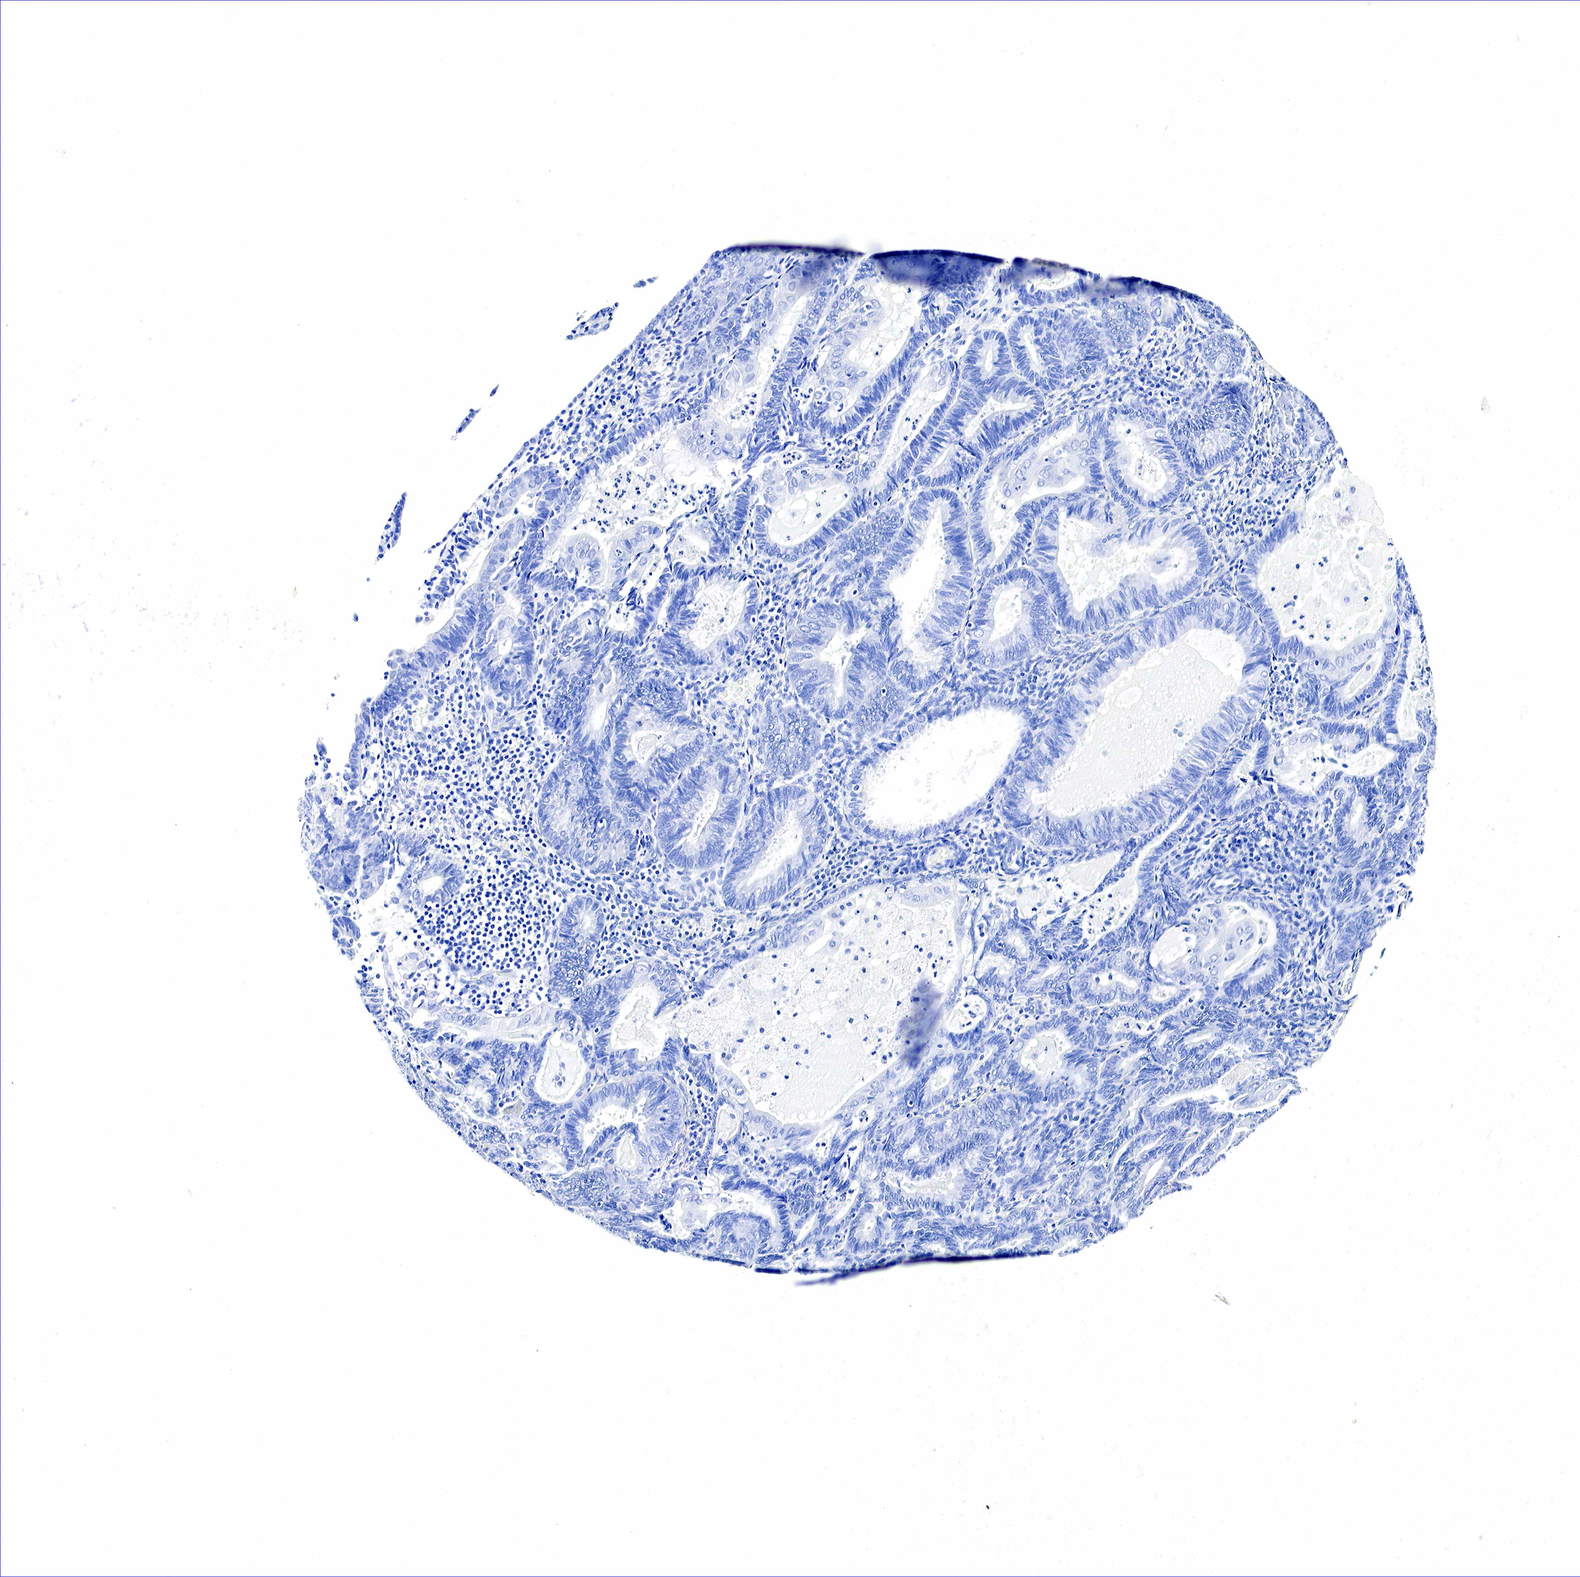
{"staining": {"intensity": "negative", "quantity": "none", "location": "none"}, "tissue": "endometrial cancer", "cell_type": "Tumor cells", "image_type": "cancer", "snomed": [{"axis": "morphology", "description": "Adenocarcinoma, NOS"}, {"axis": "topography", "description": "Endometrium"}], "caption": "Tumor cells are negative for brown protein staining in endometrial adenocarcinoma.", "gene": "GAST", "patient": {"sex": "female", "age": 63}}